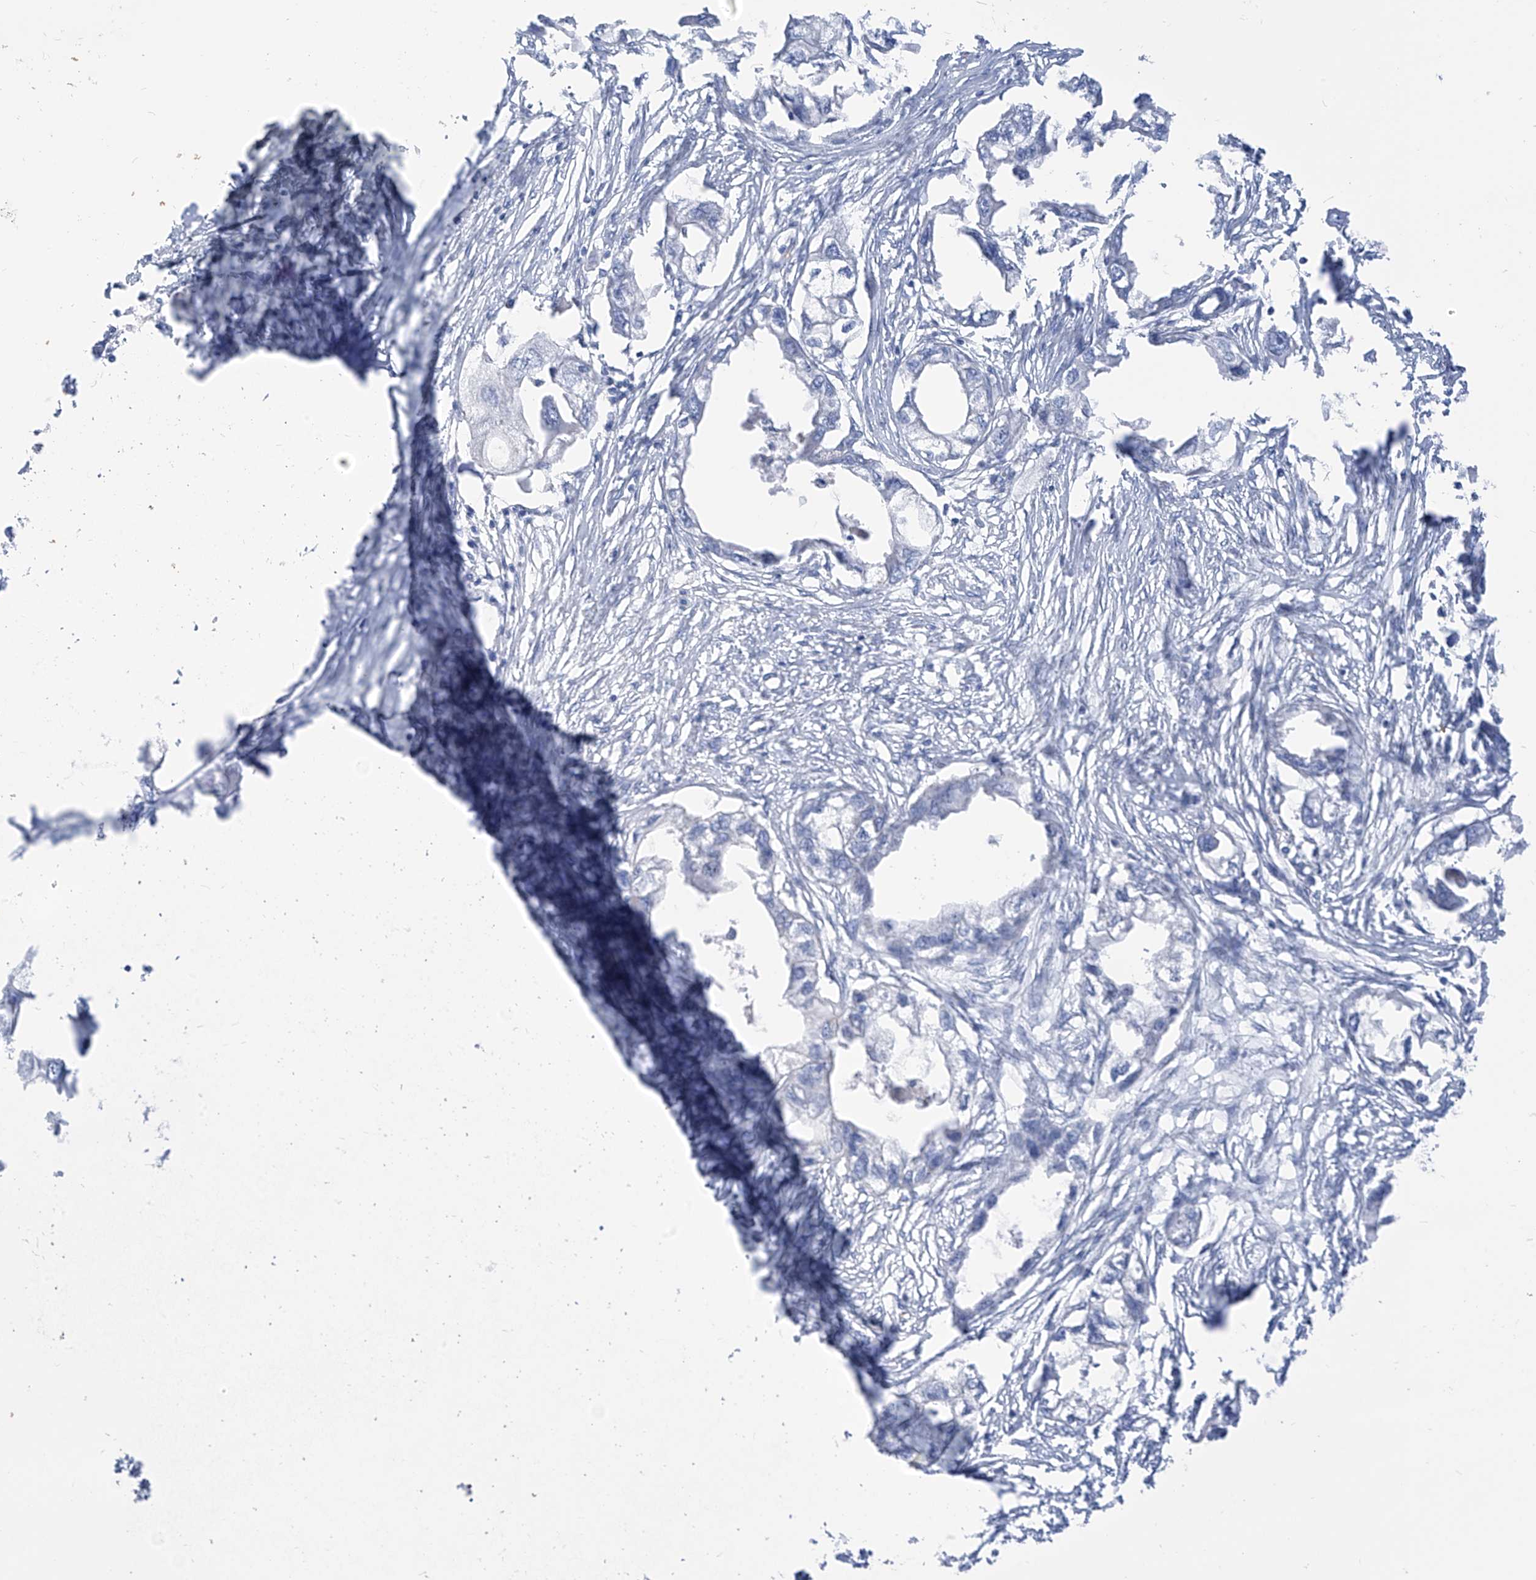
{"staining": {"intensity": "negative", "quantity": "none", "location": "none"}, "tissue": "endometrial cancer", "cell_type": "Tumor cells", "image_type": "cancer", "snomed": [{"axis": "morphology", "description": "Adenocarcinoma, NOS"}, {"axis": "morphology", "description": "Adenocarcinoma, metastatic, NOS"}, {"axis": "topography", "description": "Adipose tissue"}, {"axis": "topography", "description": "Endometrium"}], "caption": "Immunohistochemistry of endometrial cancer shows no staining in tumor cells.", "gene": "FABP2", "patient": {"sex": "female", "age": 67}}